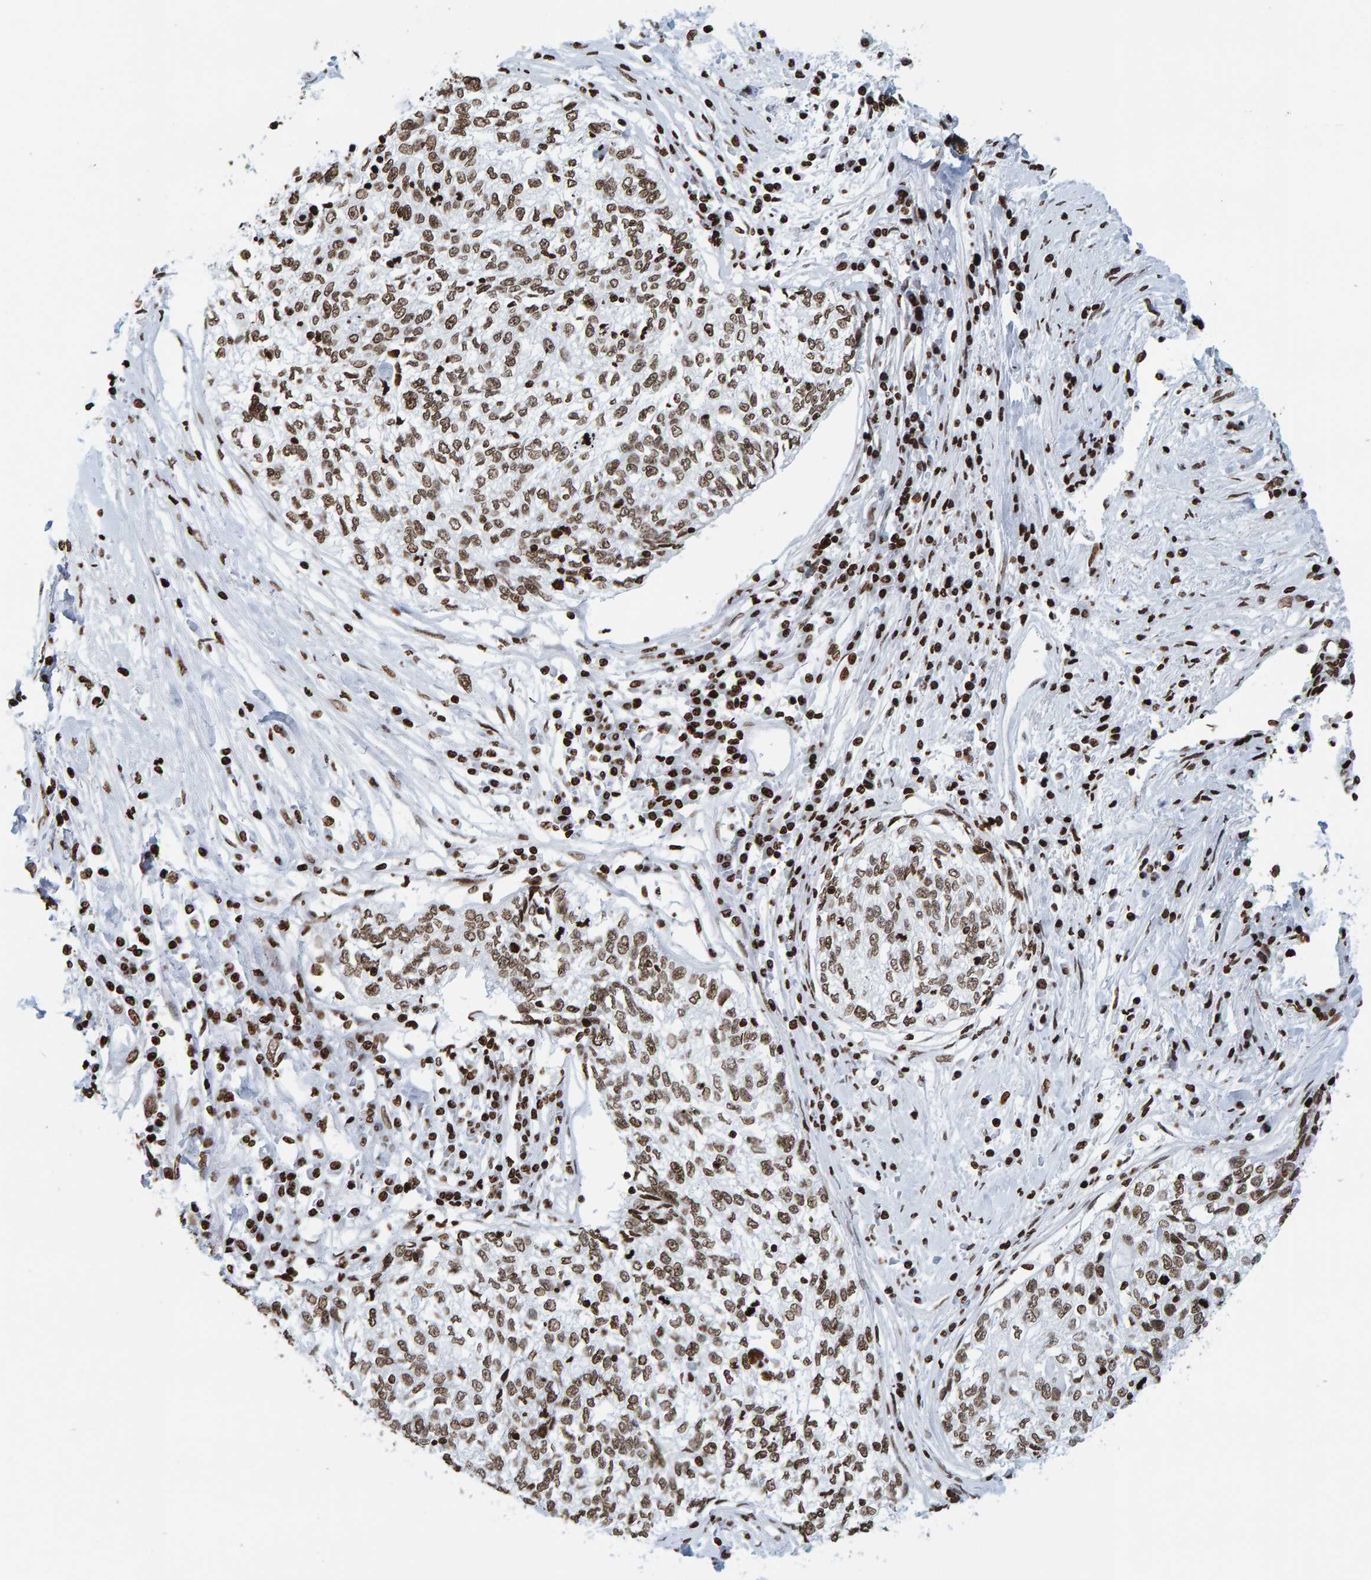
{"staining": {"intensity": "moderate", "quantity": ">75%", "location": "nuclear"}, "tissue": "cervical cancer", "cell_type": "Tumor cells", "image_type": "cancer", "snomed": [{"axis": "morphology", "description": "Squamous cell carcinoma, NOS"}, {"axis": "topography", "description": "Cervix"}], "caption": "Tumor cells exhibit medium levels of moderate nuclear positivity in approximately >75% of cells in squamous cell carcinoma (cervical). The staining was performed using DAB to visualize the protein expression in brown, while the nuclei were stained in blue with hematoxylin (Magnification: 20x).", "gene": "BRF2", "patient": {"sex": "female", "age": 57}}